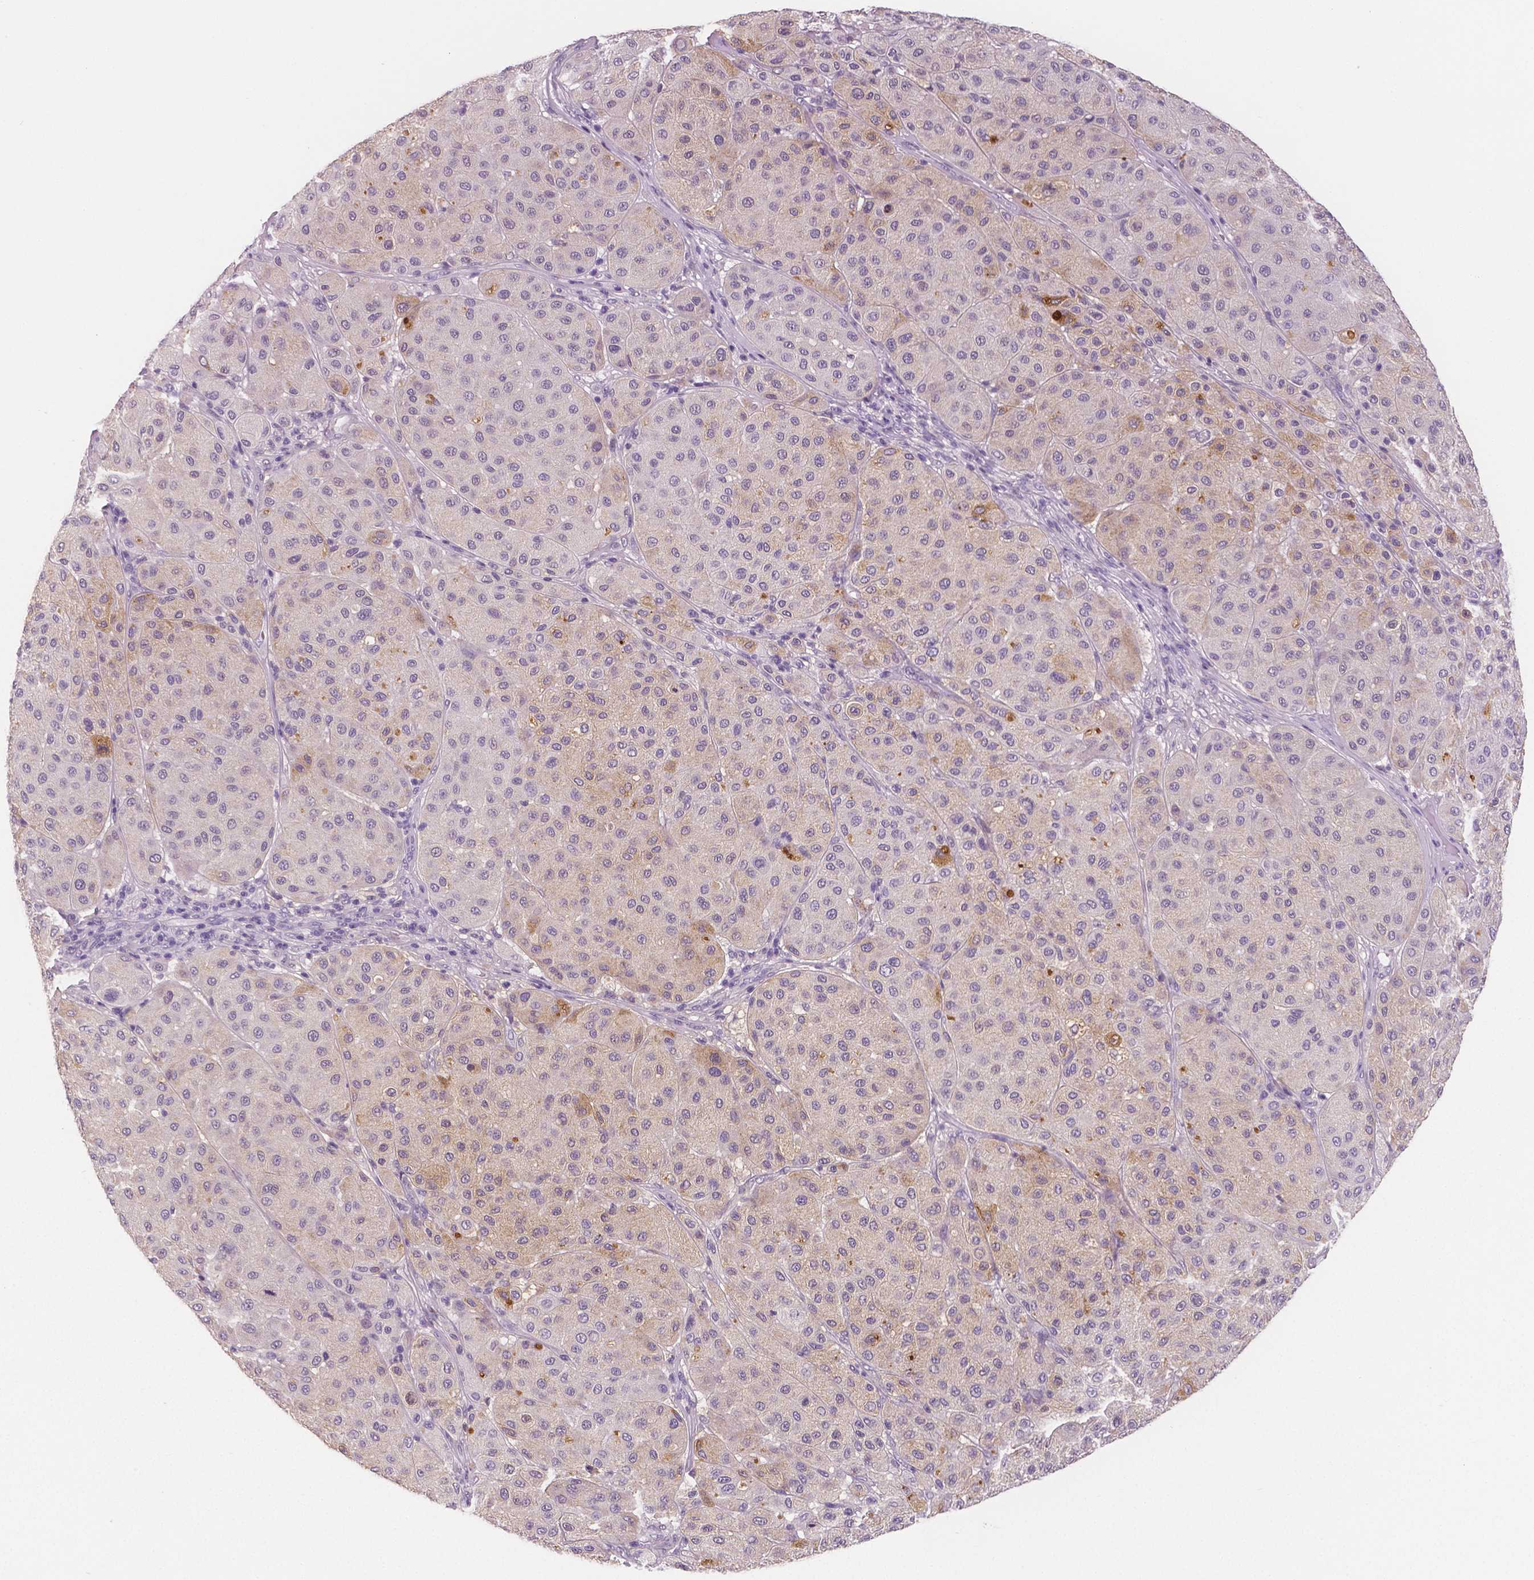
{"staining": {"intensity": "negative", "quantity": "none", "location": "none"}, "tissue": "melanoma", "cell_type": "Tumor cells", "image_type": "cancer", "snomed": [{"axis": "morphology", "description": "Malignant melanoma, Metastatic site"}, {"axis": "topography", "description": "Smooth muscle"}], "caption": "IHC of malignant melanoma (metastatic site) exhibits no positivity in tumor cells.", "gene": "TSPAN7", "patient": {"sex": "male", "age": 41}}